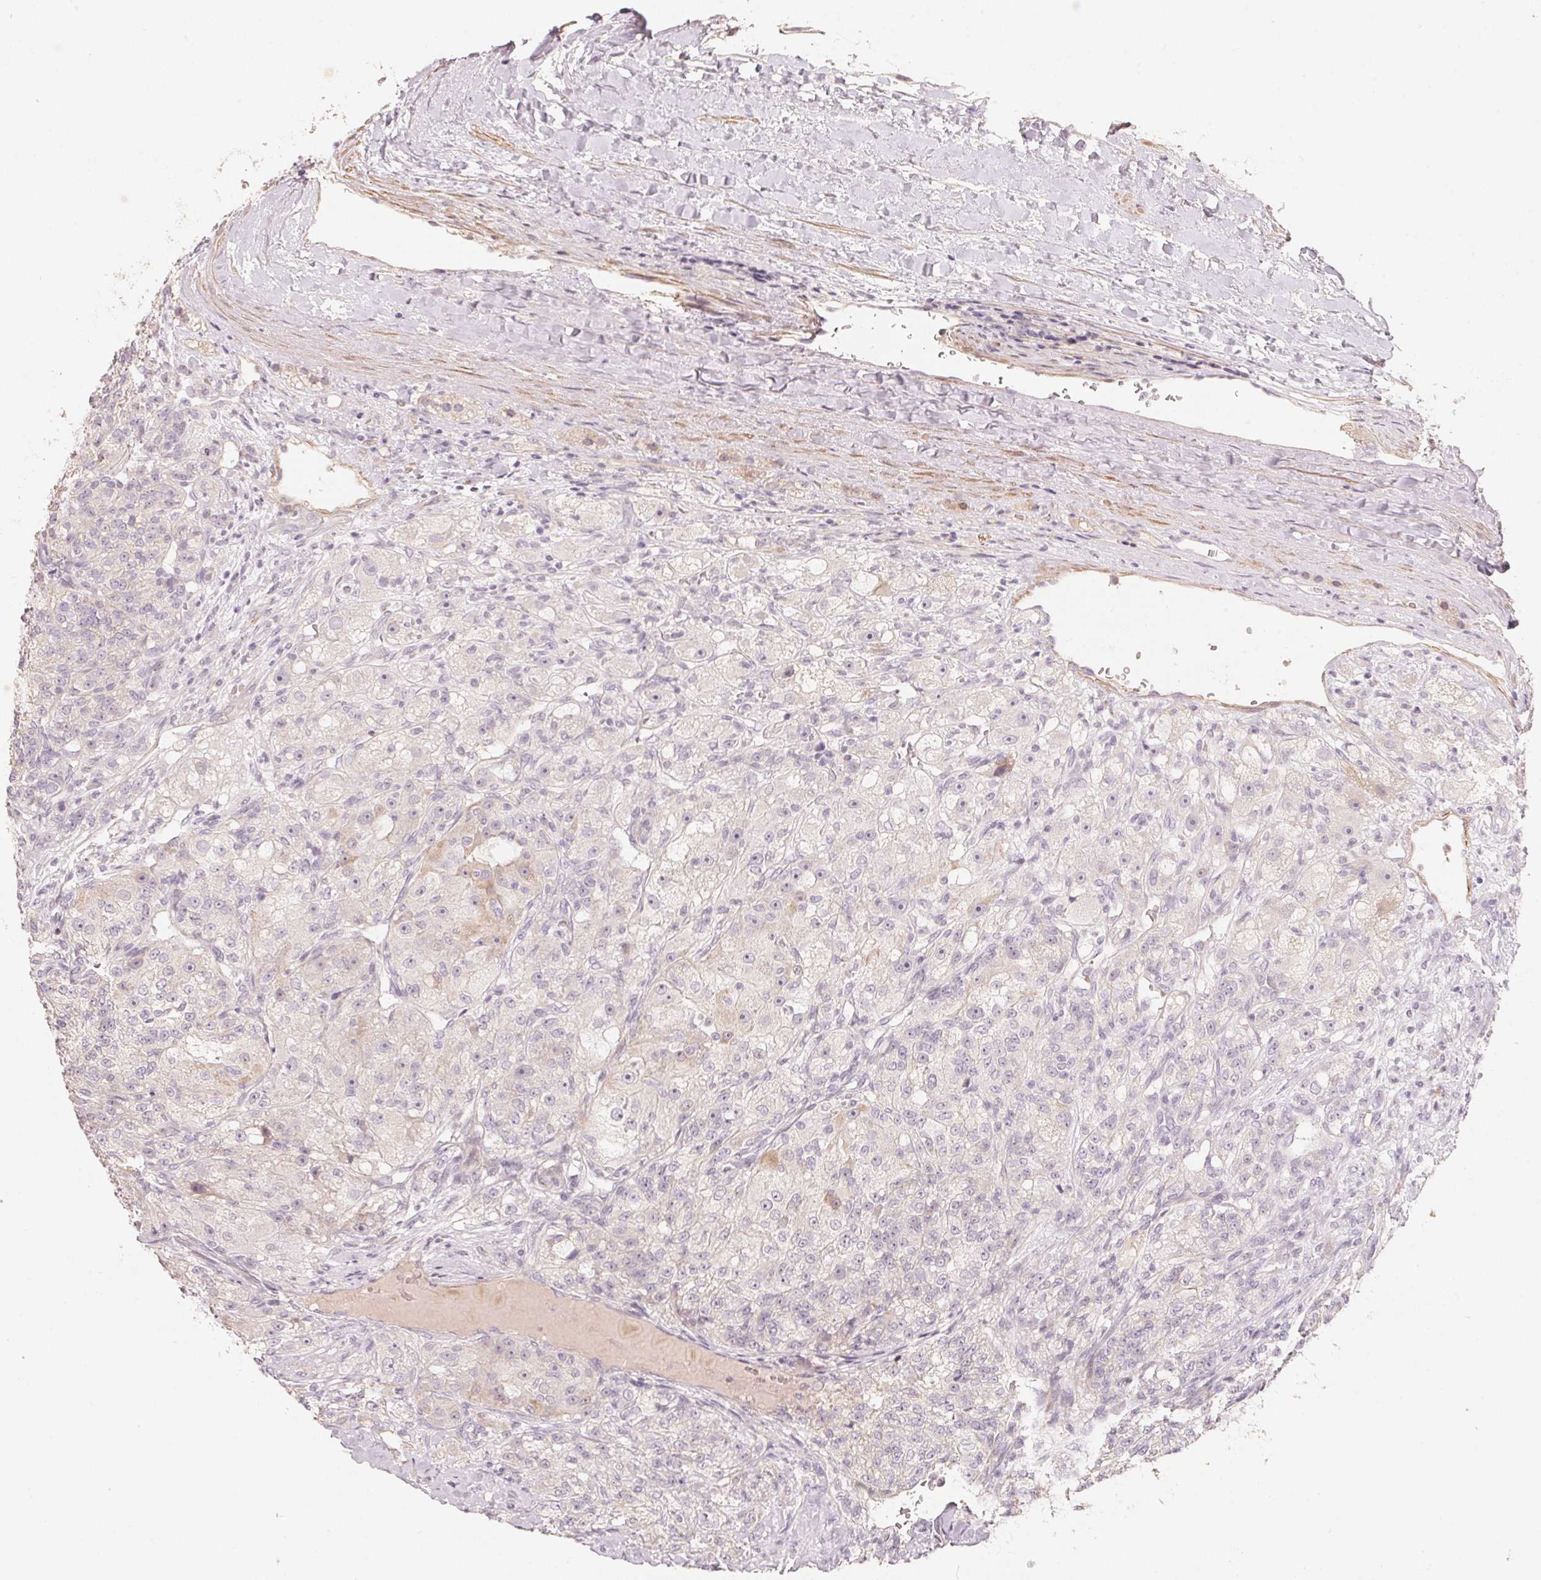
{"staining": {"intensity": "negative", "quantity": "none", "location": "none"}, "tissue": "renal cancer", "cell_type": "Tumor cells", "image_type": "cancer", "snomed": [{"axis": "morphology", "description": "Adenocarcinoma, NOS"}, {"axis": "topography", "description": "Kidney"}], "caption": "The photomicrograph shows no staining of tumor cells in renal cancer (adenocarcinoma).", "gene": "TP53AIP1", "patient": {"sex": "female", "age": 63}}